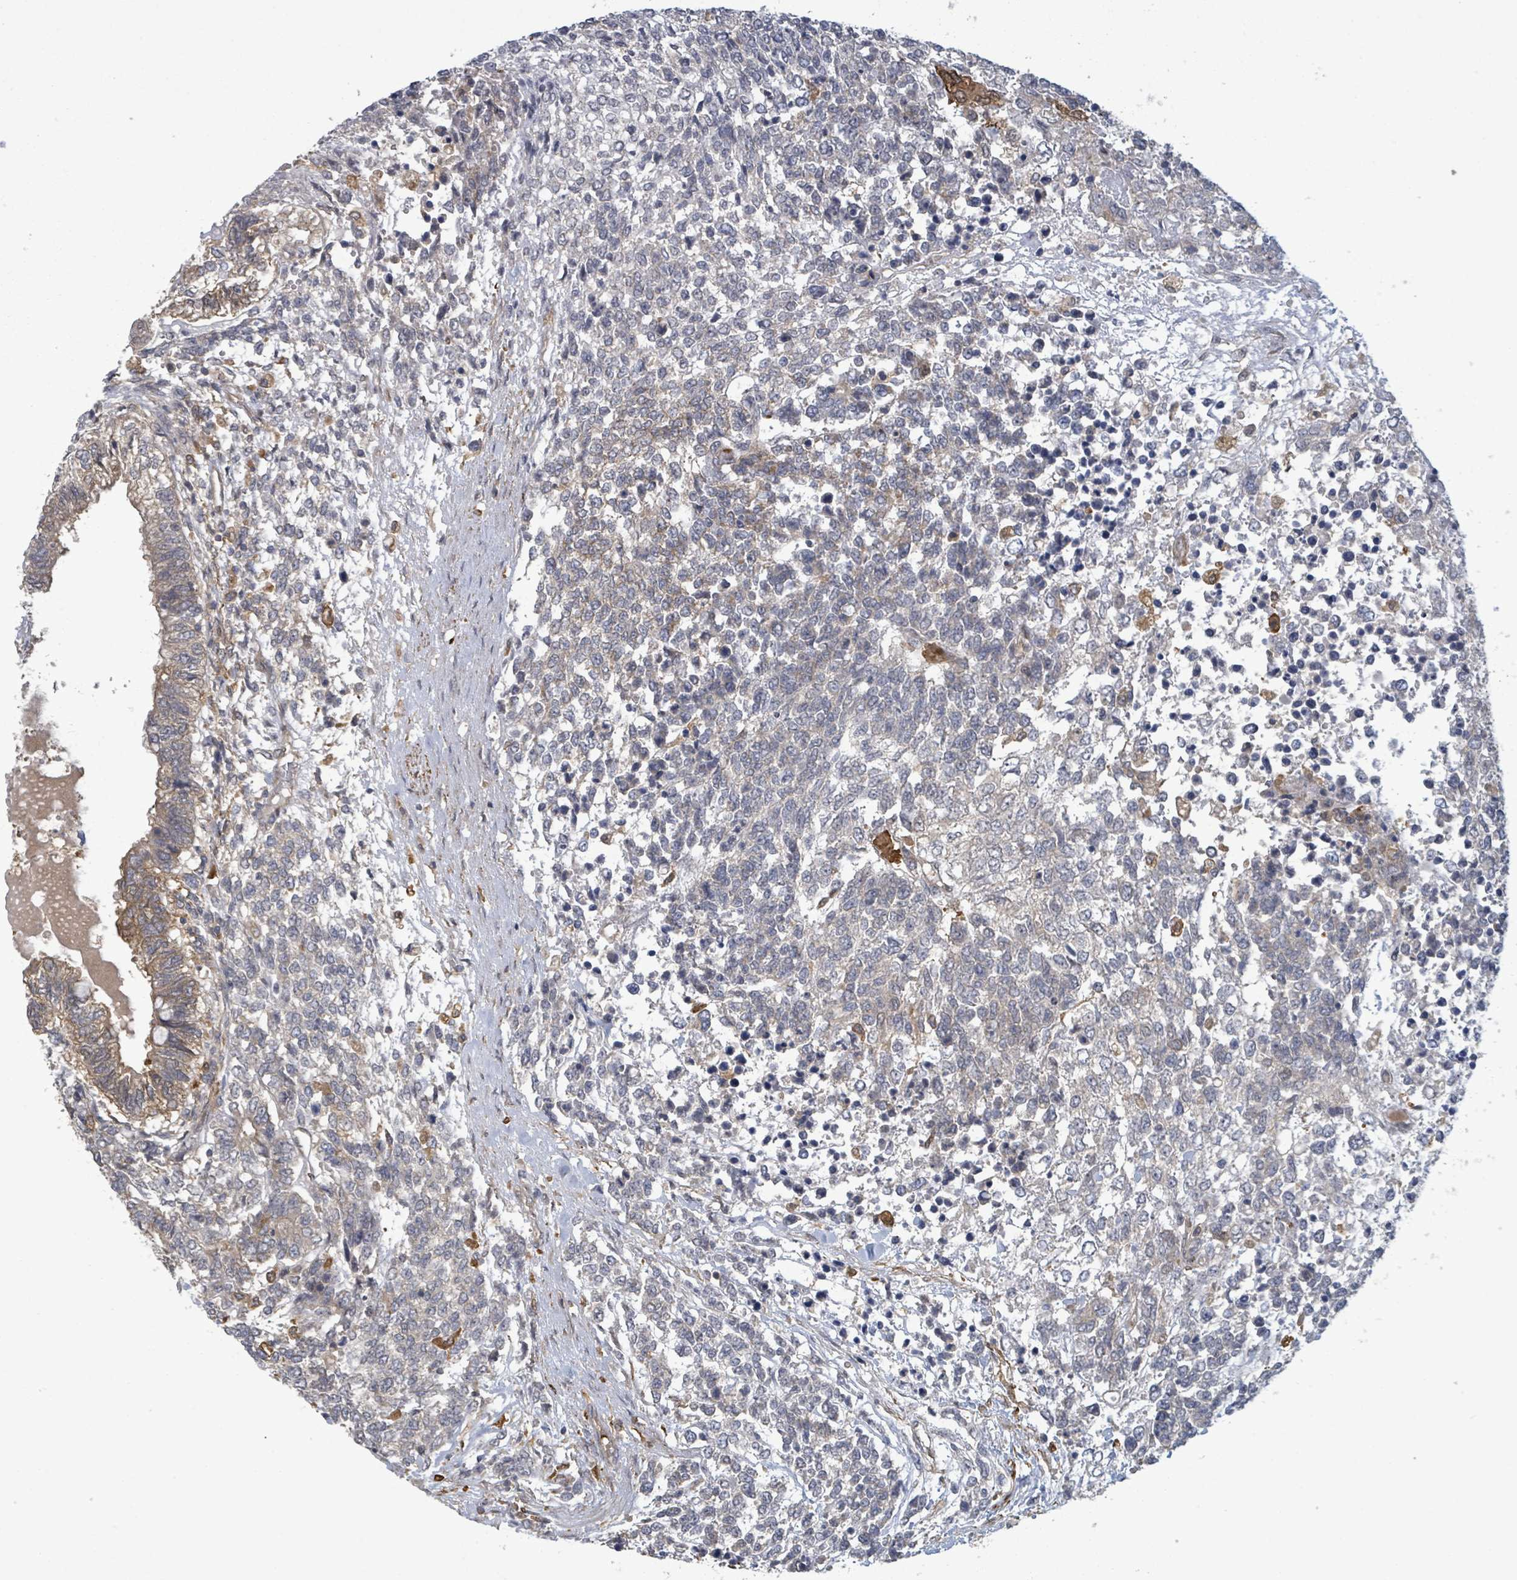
{"staining": {"intensity": "weak", "quantity": "<25%", "location": "cytoplasmic/membranous"}, "tissue": "testis cancer", "cell_type": "Tumor cells", "image_type": "cancer", "snomed": [{"axis": "morphology", "description": "Carcinoma, Embryonal, NOS"}, {"axis": "topography", "description": "Testis"}], "caption": "Immunohistochemistry (IHC) of human embryonal carcinoma (testis) shows no staining in tumor cells.", "gene": "MAP3K6", "patient": {"sex": "male", "age": 23}}